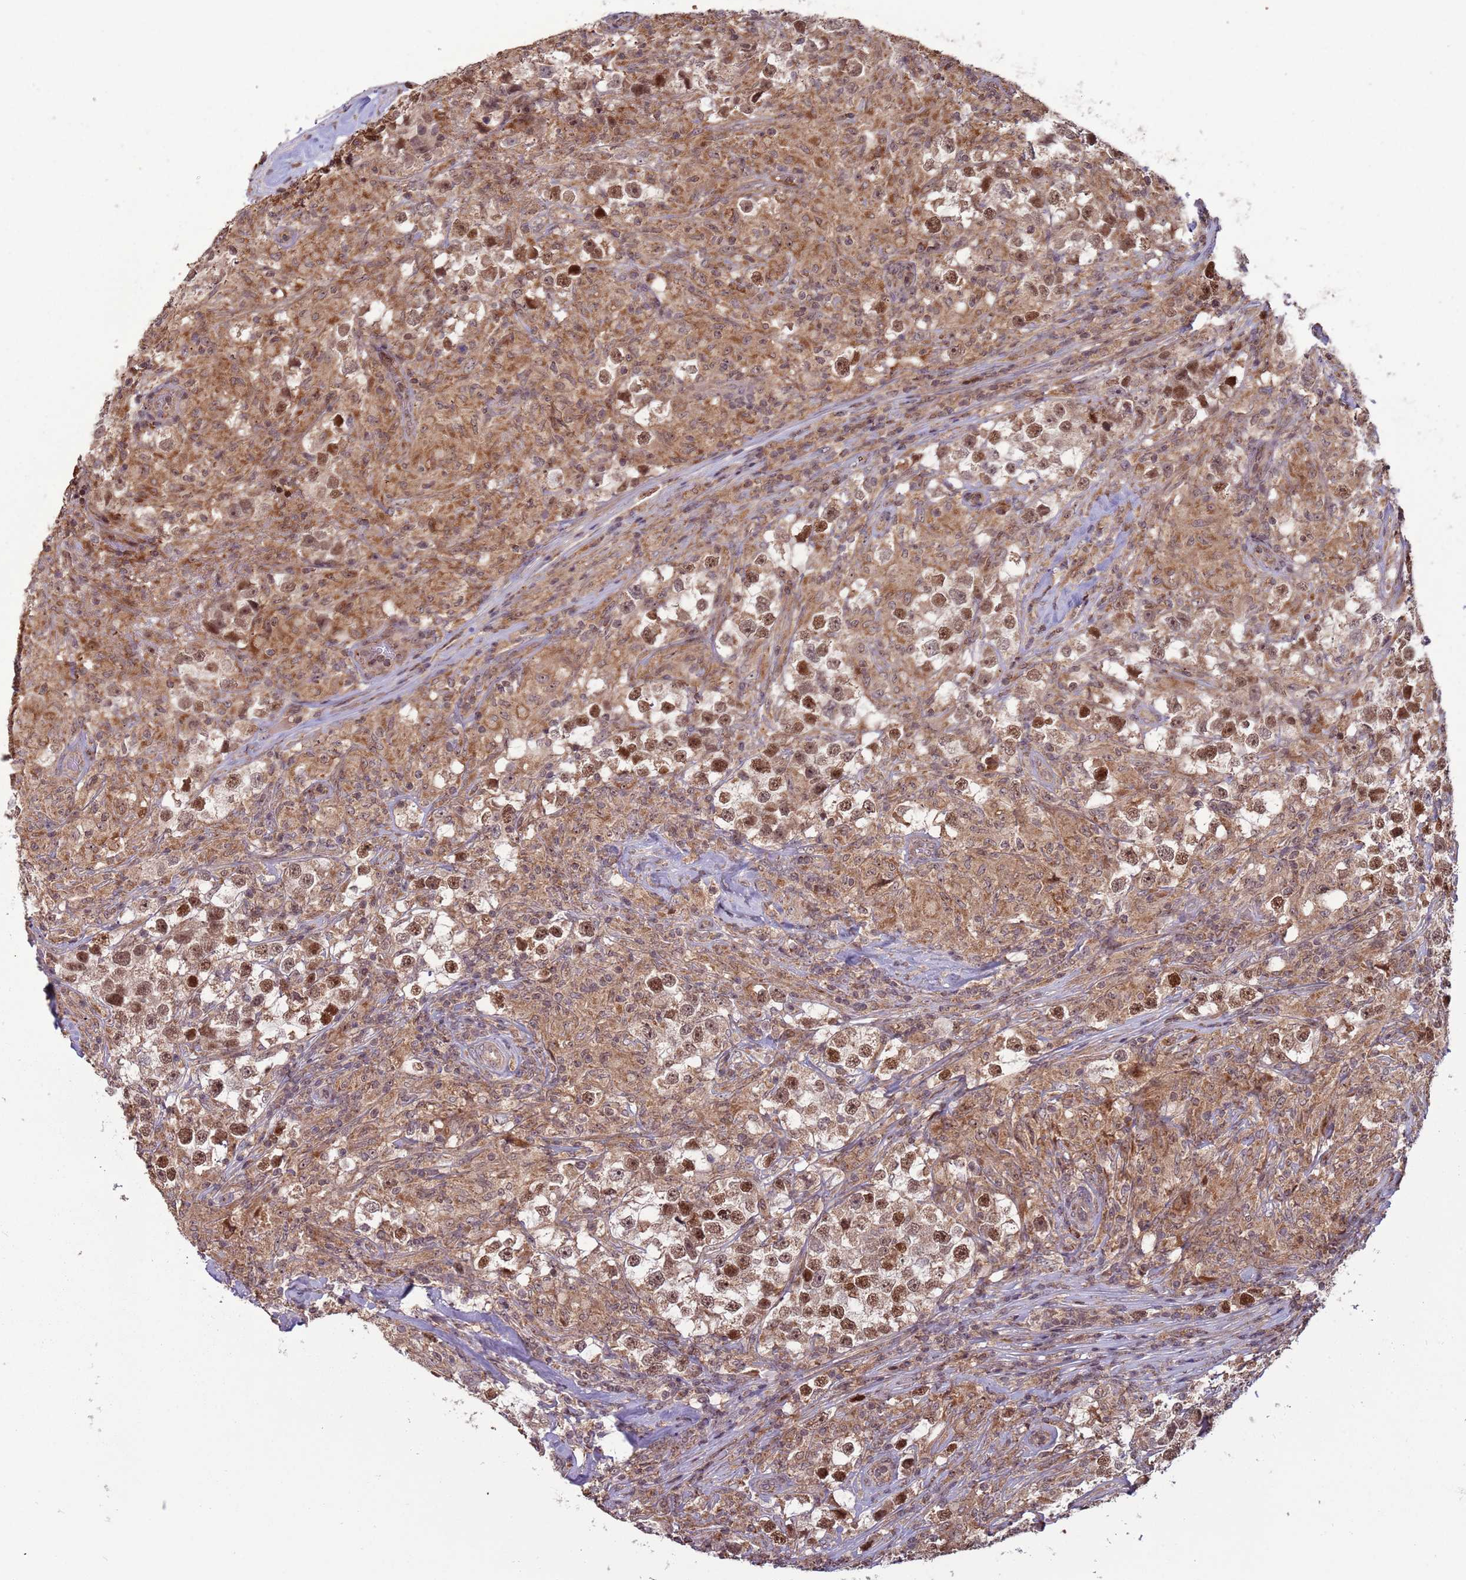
{"staining": {"intensity": "moderate", "quantity": ">75%", "location": "nuclear"}, "tissue": "testis cancer", "cell_type": "Tumor cells", "image_type": "cancer", "snomed": [{"axis": "morphology", "description": "Seminoma, NOS"}, {"axis": "topography", "description": "Testis"}], "caption": "Immunohistochemistry (IHC) of testis cancer (seminoma) demonstrates medium levels of moderate nuclear staining in about >75% of tumor cells.", "gene": "RCOR2", "patient": {"sex": "male", "age": 46}}